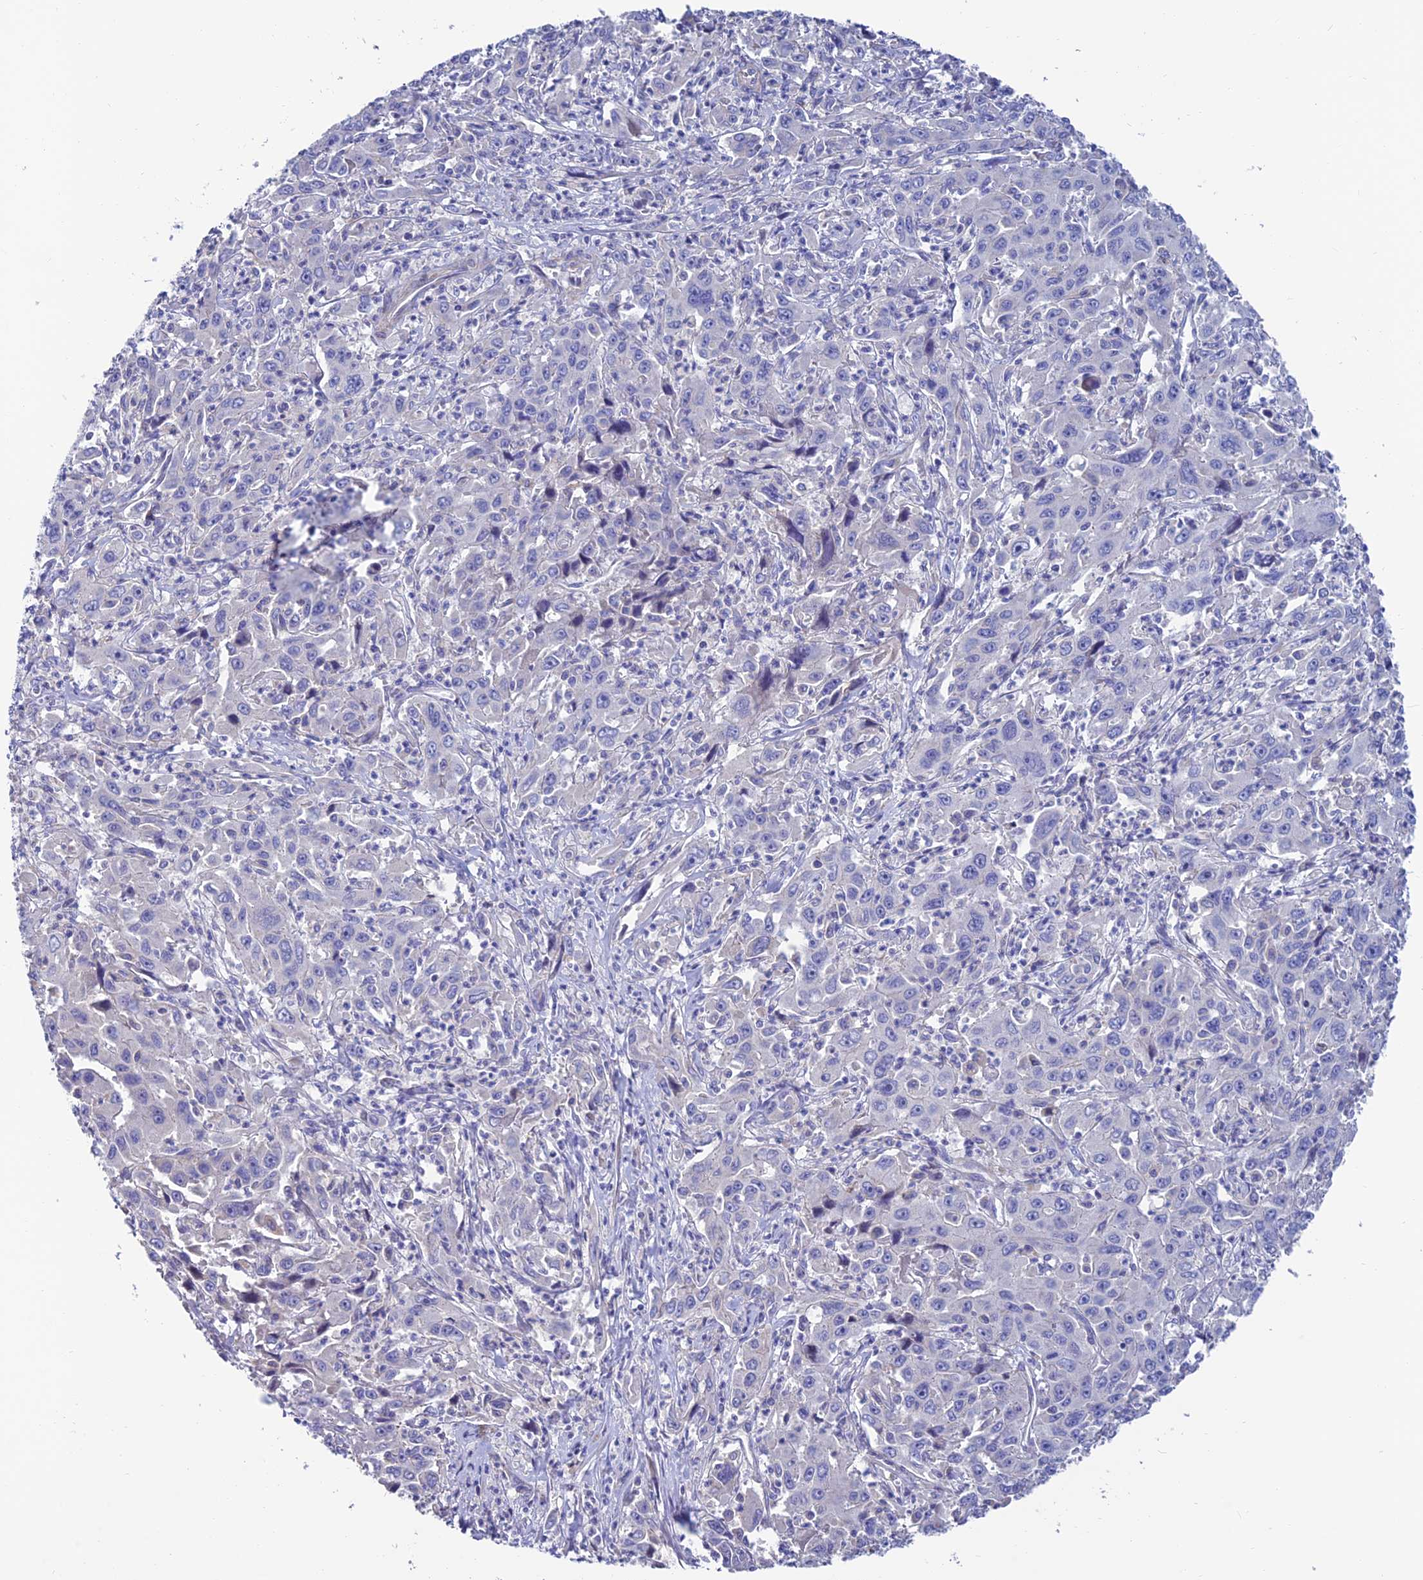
{"staining": {"intensity": "negative", "quantity": "none", "location": "none"}, "tissue": "liver cancer", "cell_type": "Tumor cells", "image_type": "cancer", "snomed": [{"axis": "morphology", "description": "Carcinoma, Hepatocellular, NOS"}, {"axis": "topography", "description": "Liver"}], "caption": "Immunohistochemistry of liver cancer (hepatocellular carcinoma) displays no positivity in tumor cells. The staining was performed using DAB (3,3'-diaminobenzidine) to visualize the protein expression in brown, while the nuclei were stained in blue with hematoxylin (Magnification: 20x).", "gene": "FAM178B", "patient": {"sex": "male", "age": 63}}